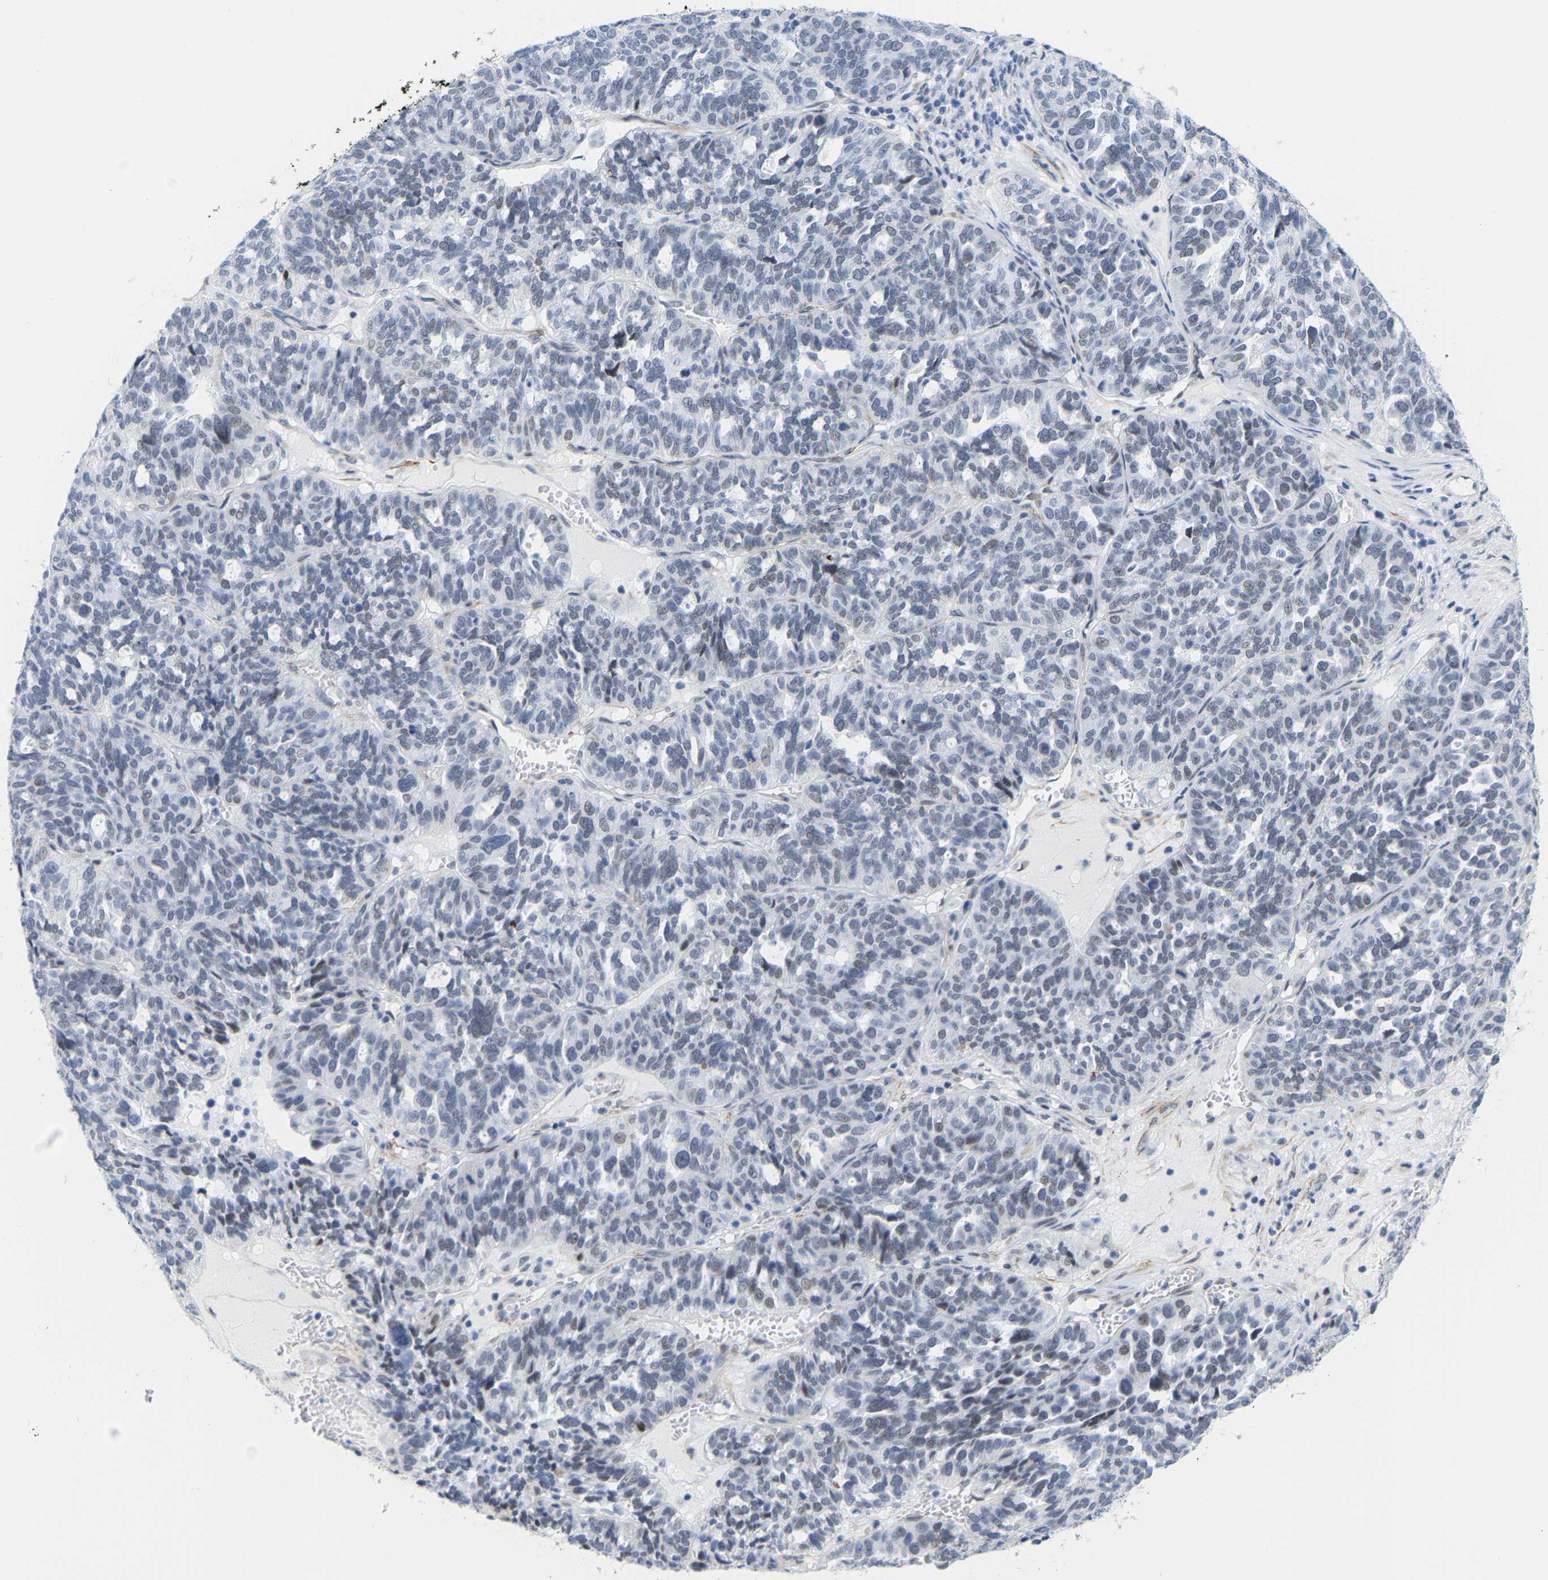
{"staining": {"intensity": "weak", "quantity": "<25%", "location": "nuclear"}, "tissue": "ovarian cancer", "cell_type": "Tumor cells", "image_type": "cancer", "snomed": [{"axis": "morphology", "description": "Cystadenocarcinoma, serous, NOS"}, {"axis": "topography", "description": "Ovary"}], "caption": "Ovarian serous cystadenocarcinoma stained for a protein using IHC demonstrates no positivity tumor cells.", "gene": "FAM180A", "patient": {"sex": "female", "age": 59}}